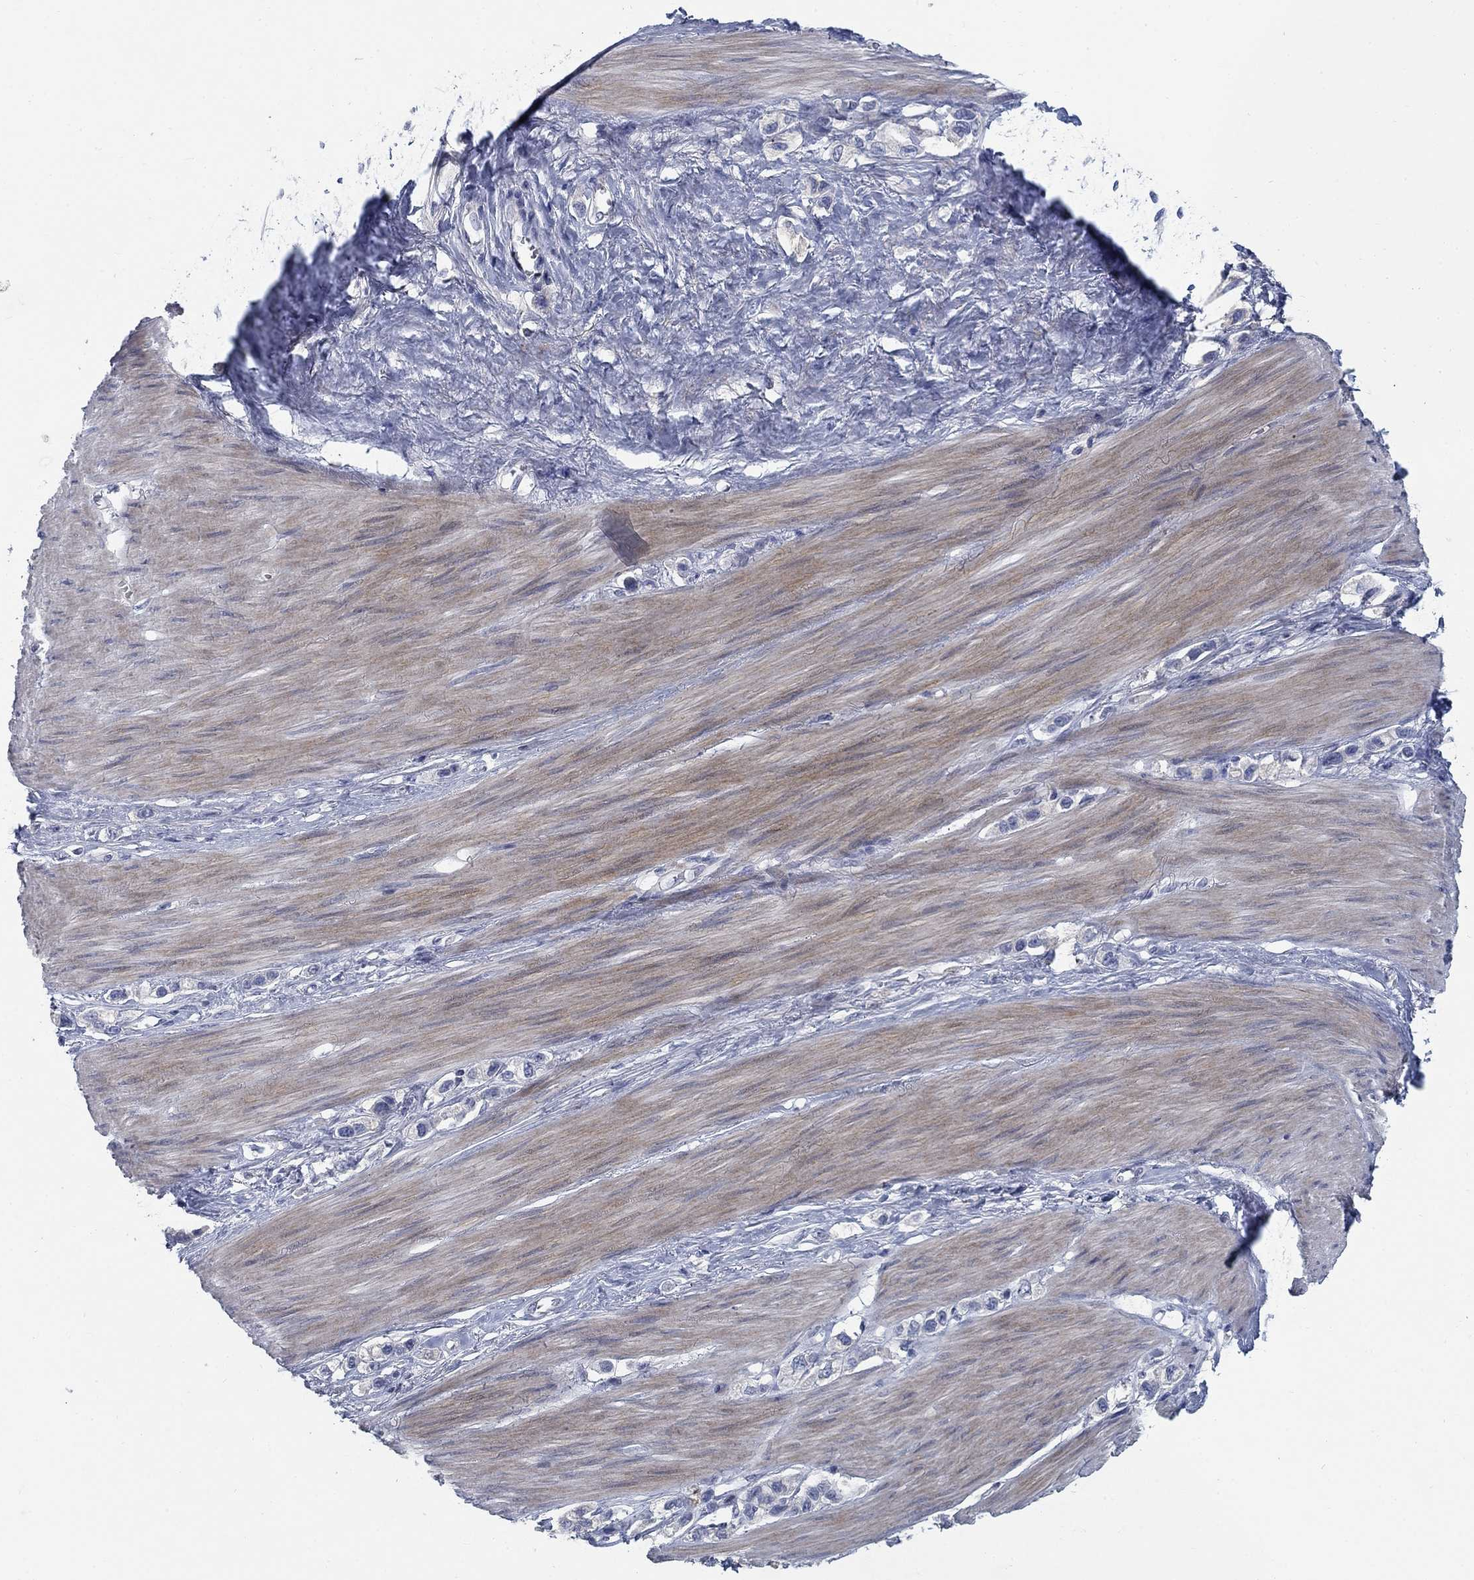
{"staining": {"intensity": "negative", "quantity": "none", "location": "none"}, "tissue": "stomach cancer", "cell_type": "Tumor cells", "image_type": "cancer", "snomed": [{"axis": "morphology", "description": "Normal tissue, NOS"}, {"axis": "morphology", "description": "Adenocarcinoma, NOS"}, {"axis": "morphology", "description": "Adenocarcinoma, High grade"}, {"axis": "topography", "description": "Stomach, upper"}, {"axis": "topography", "description": "Stomach"}], "caption": "There is no significant staining in tumor cells of stomach adenocarcinoma.", "gene": "DNER", "patient": {"sex": "female", "age": 65}}